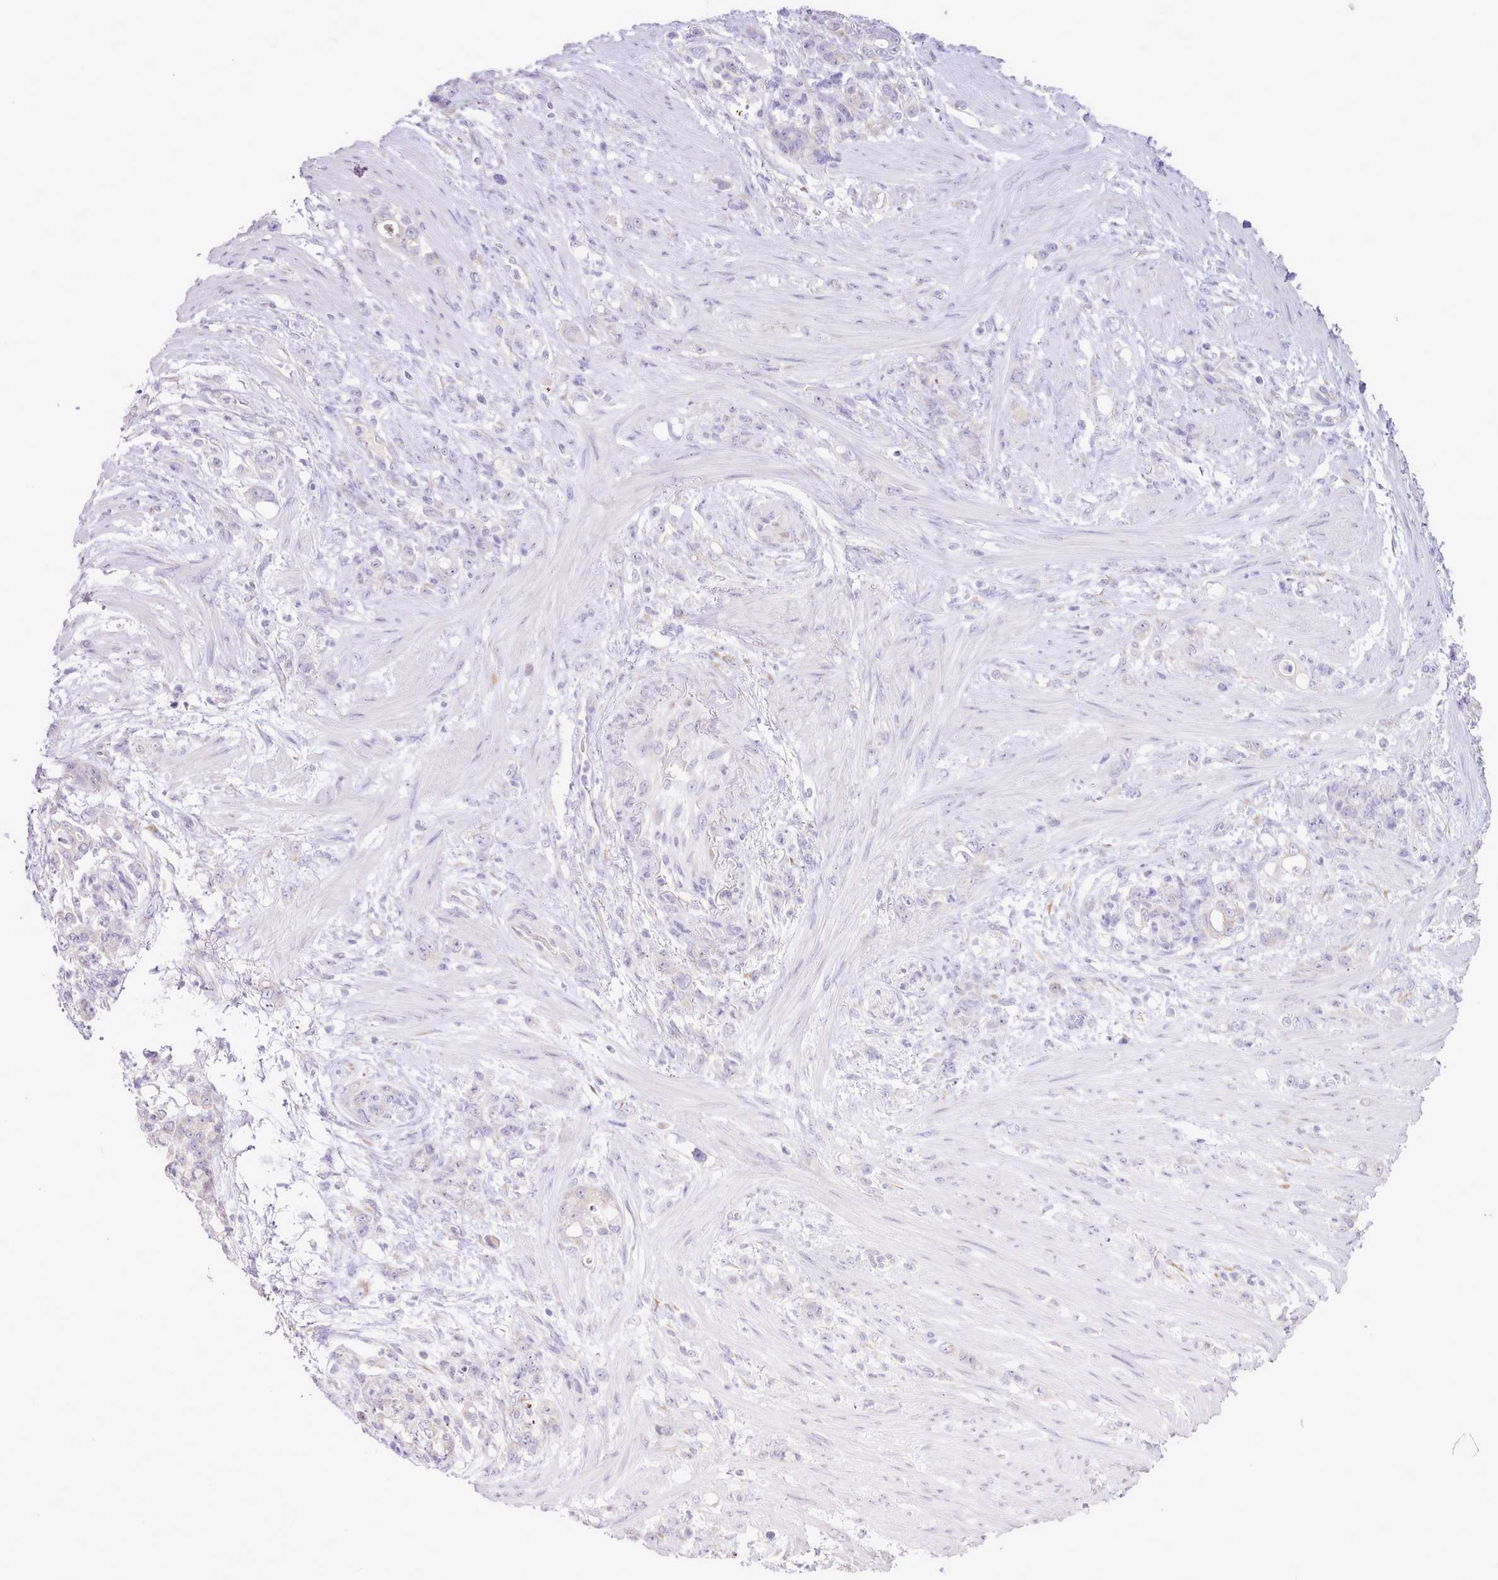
{"staining": {"intensity": "negative", "quantity": "none", "location": "none"}, "tissue": "stomach cancer", "cell_type": "Tumor cells", "image_type": "cancer", "snomed": [{"axis": "morphology", "description": "Normal tissue, NOS"}, {"axis": "morphology", "description": "Adenocarcinoma, NOS"}, {"axis": "topography", "description": "Stomach"}], "caption": "The photomicrograph displays no staining of tumor cells in stomach cancer.", "gene": "CCL1", "patient": {"sex": "female", "age": 79}}